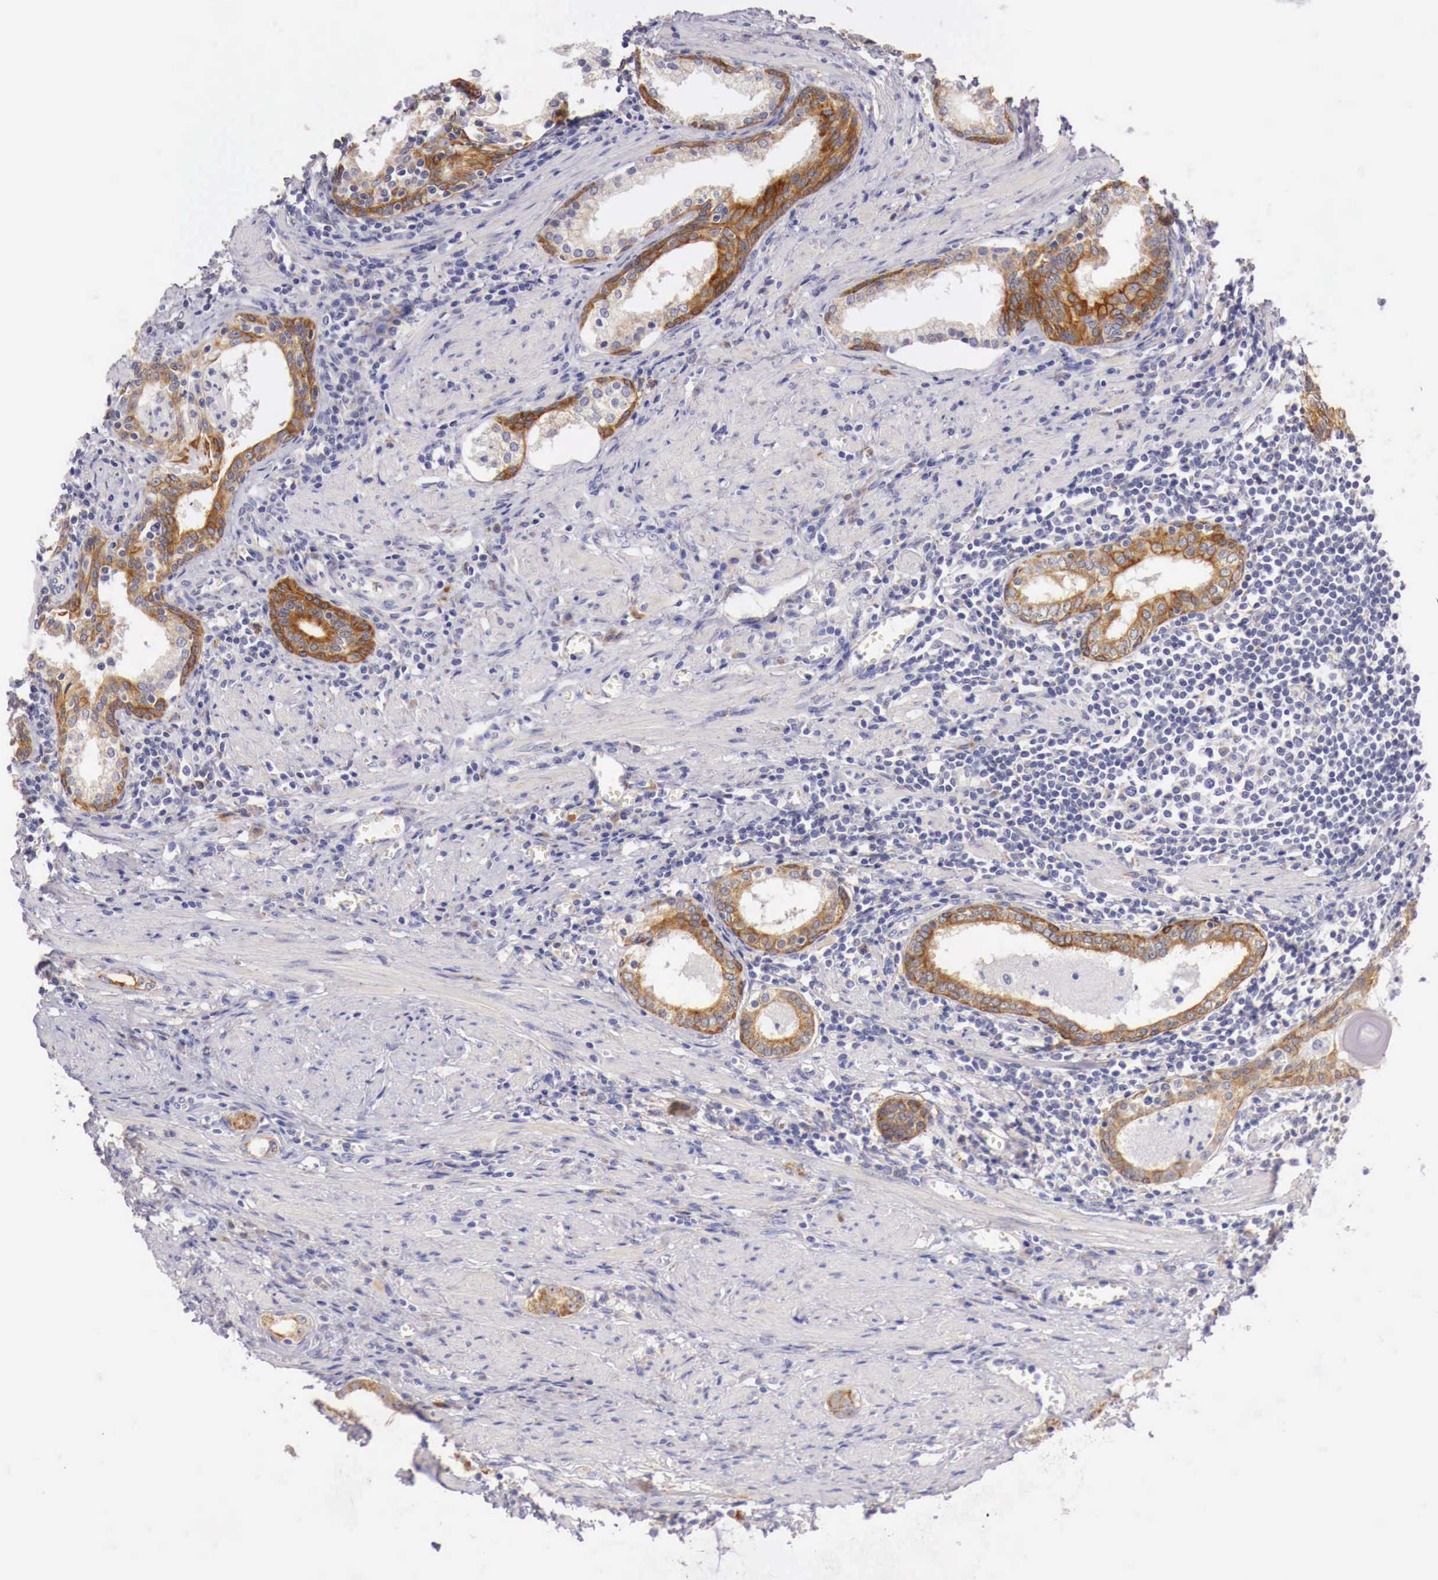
{"staining": {"intensity": "weak", "quantity": "25%-75%", "location": "cytoplasmic/membranous"}, "tissue": "prostate cancer", "cell_type": "Tumor cells", "image_type": "cancer", "snomed": [{"axis": "morphology", "description": "Adenocarcinoma, Medium grade"}, {"axis": "topography", "description": "Prostate"}], "caption": "IHC histopathology image of neoplastic tissue: prostate adenocarcinoma (medium-grade) stained using IHC exhibits low levels of weak protein expression localized specifically in the cytoplasmic/membranous of tumor cells, appearing as a cytoplasmic/membranous brown color.", "gene": "NREP", "patient": {"sex": "male", "age": 73}}